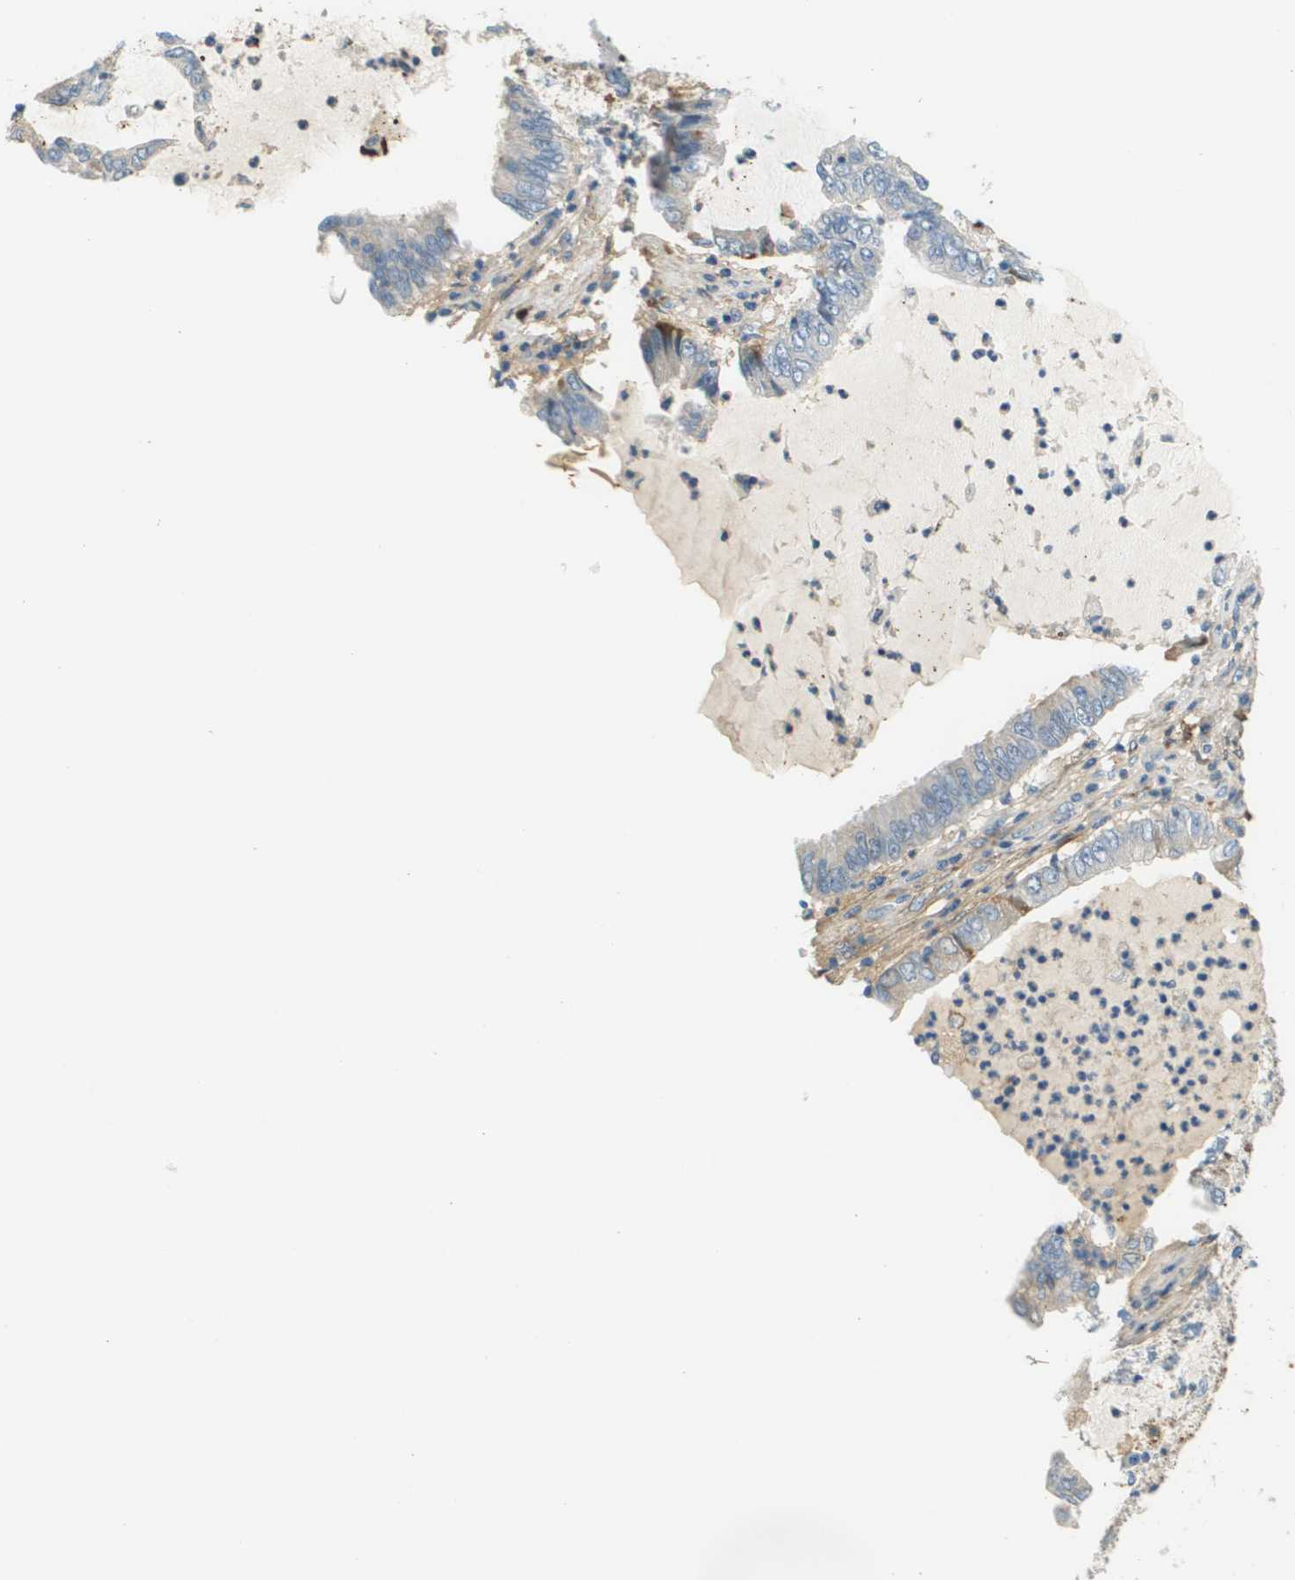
{"staining": {"intensity": "negative", "quantity": "none", "location": "none"}, "tissue": "lung cancer", "cell_type": "Tumor cells", "image_type": "cancer", "snomed": [{"axis": "morphology", "description": "Adenocarcinoma, NOS"}, {"axis": "topography", "description": "Lung"}], "caption": "Adenocarcinoma (lung) was stained to show a protein in brown. There is no significant positivity in tumor cells.", "gene": "DCN", "patient": {"sex": "female", "age": 51}}